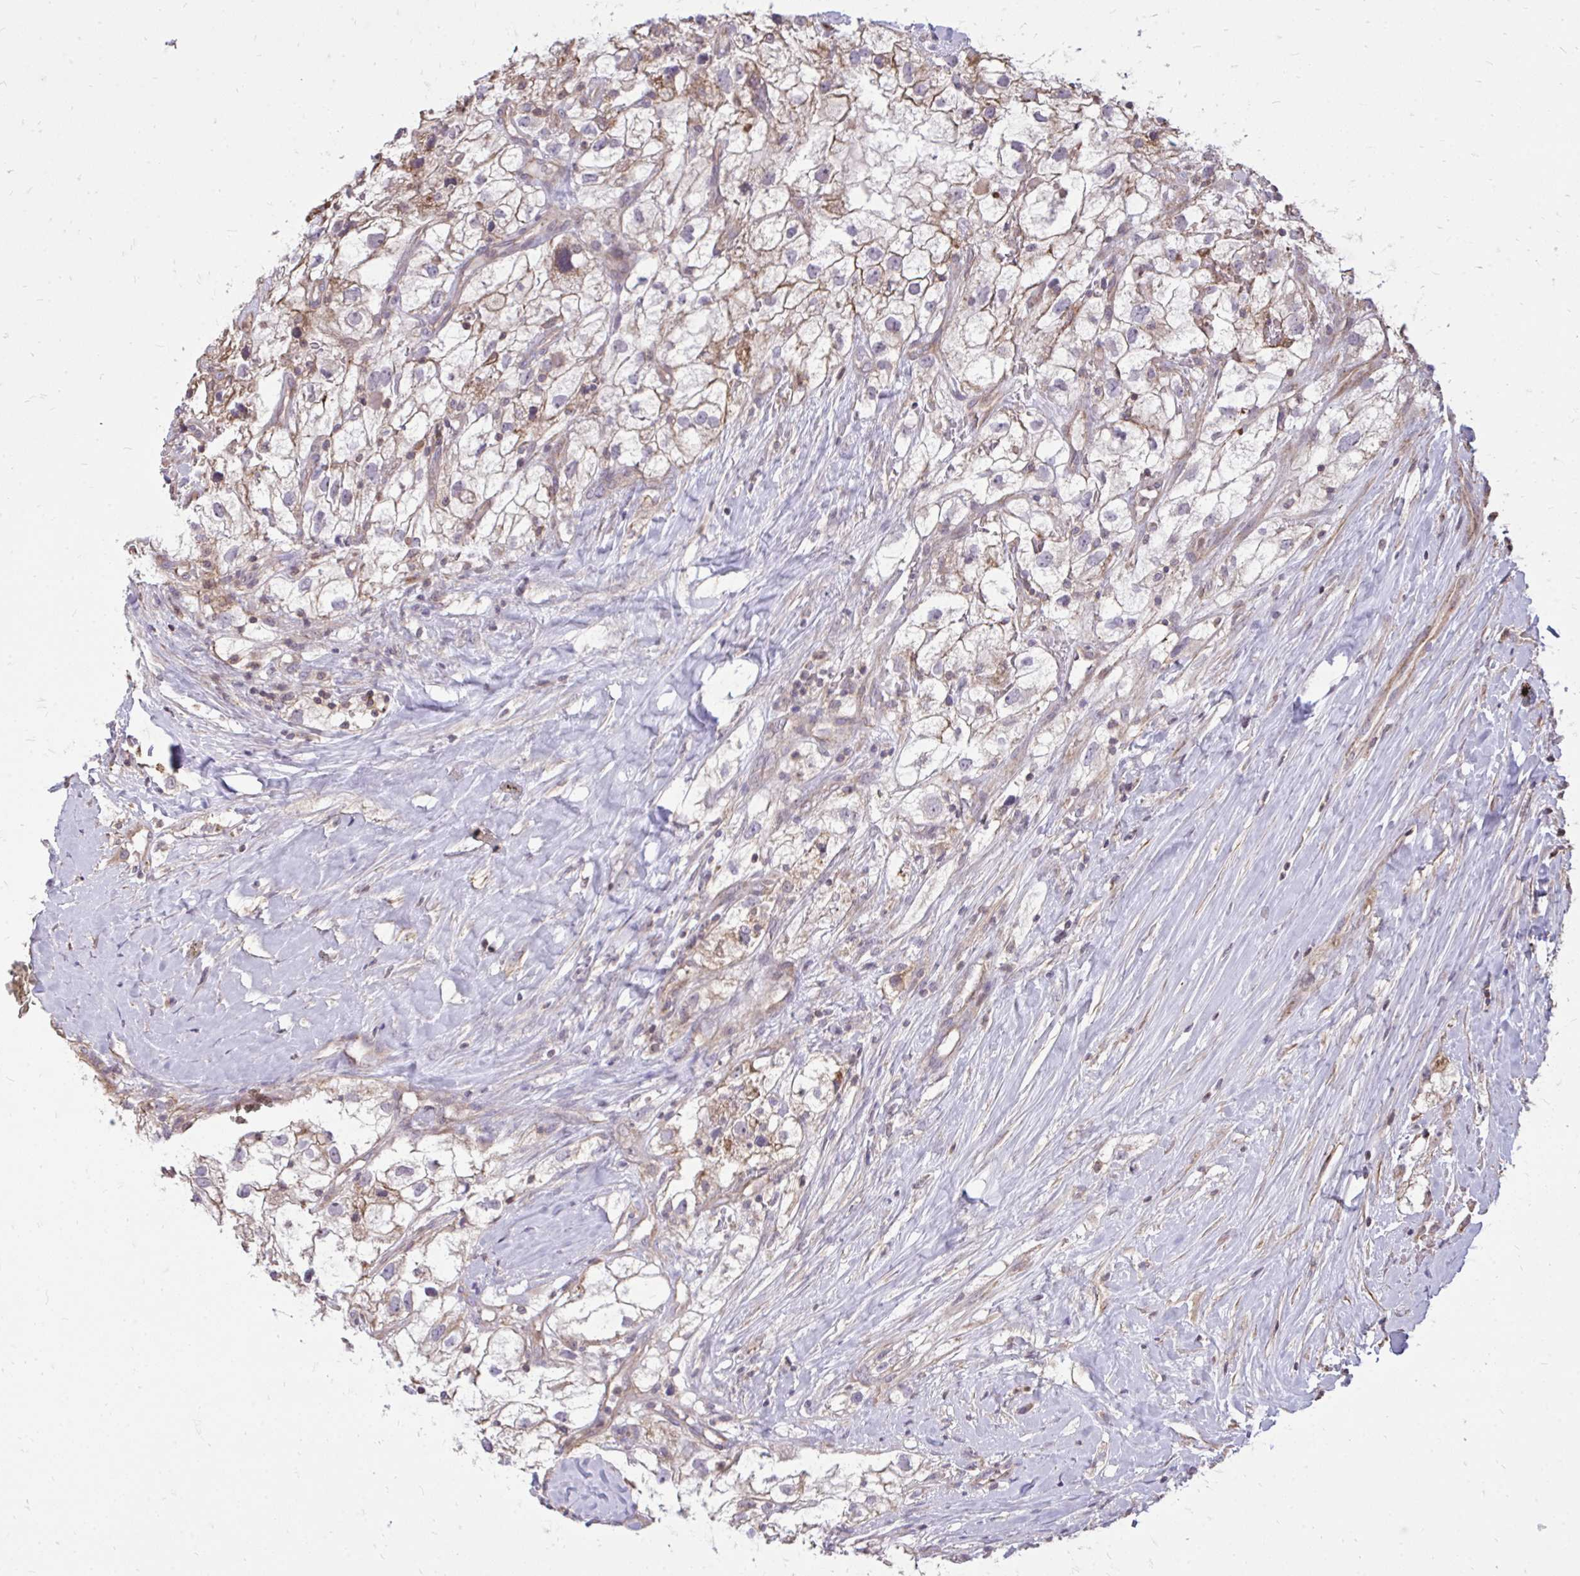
{"staining": {"intensity": "moderate", "quantity": "25%-75%", "location": "cytoplasmic/membranous"}, "tissue": "renal cancer", "cell_type": "Tumor cells", "image_type": "cancer", "snomed": [{"axis": "morphology", "description": "Adenocarcinoma, NOS"}, {"axis": "topography", "description": "Kidney"}], "caption": "Tumor cells exhibit moderate cytoplasmic/membranous staining in about 25%-75% of cells in adenocarcinoma (renal).", "gene": "SLC7A5", "patient": {"sex": "male", "age": 59}}